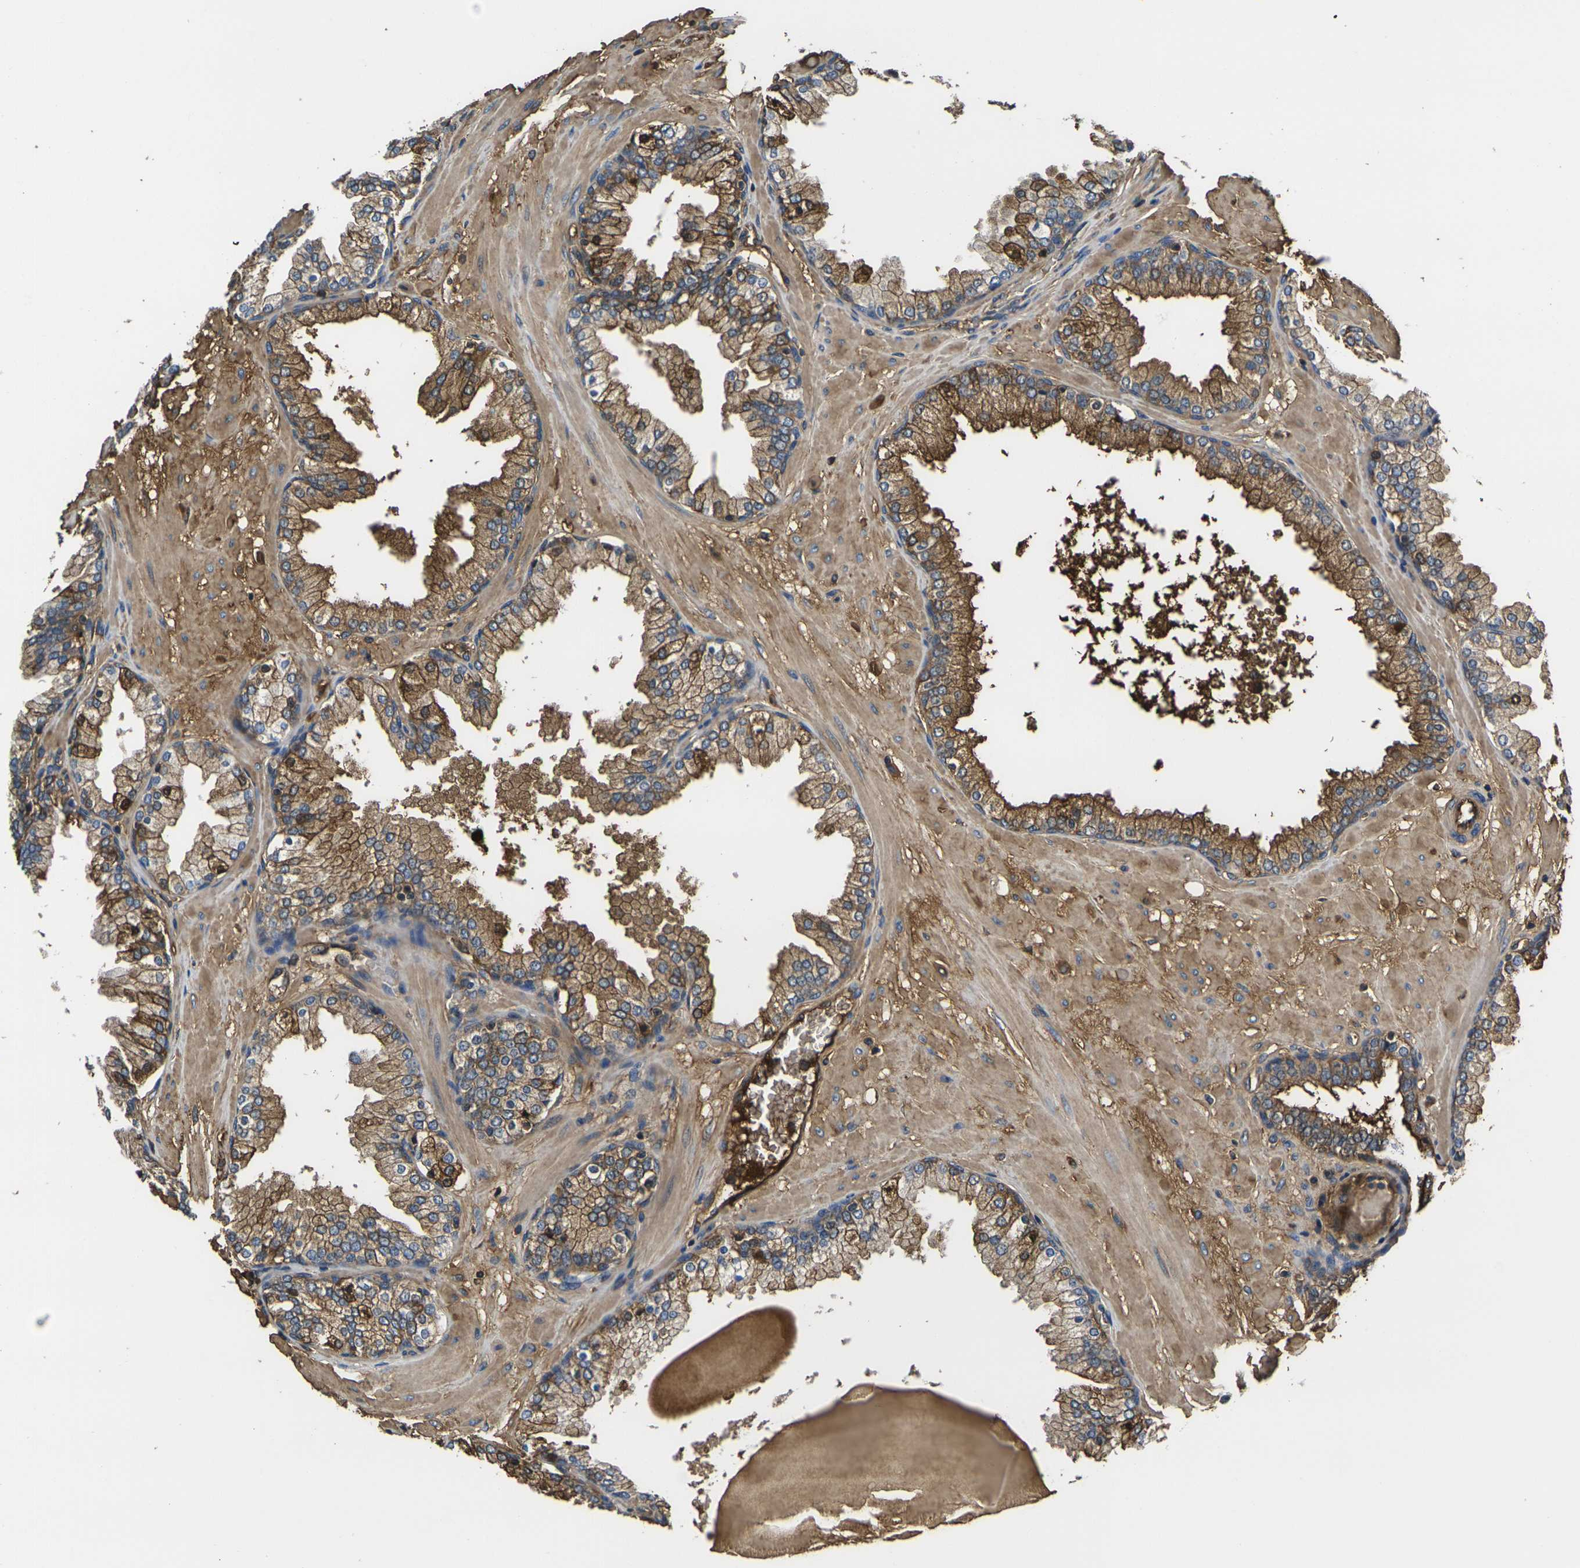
{"staining": {"intensity": "moderate", "quantity": "25%-75%", "location": "cytoplasmic/membranous"}, "tissue": "prostate", "cell_type": "Glandular cells", "image_type": "normal", "snomed": [{"axis": "morphology", "description": "Normal tissue, NOS"}, {"axis": "topography", "description": "Prostate"}], "caption": "Moderate cytoplasmic/membranous staining is appreciated in about 25%-75% of glandular cells in normal prostate.", "gene": "HSPG2", "patient": {"sex": "male", "age": 51}}